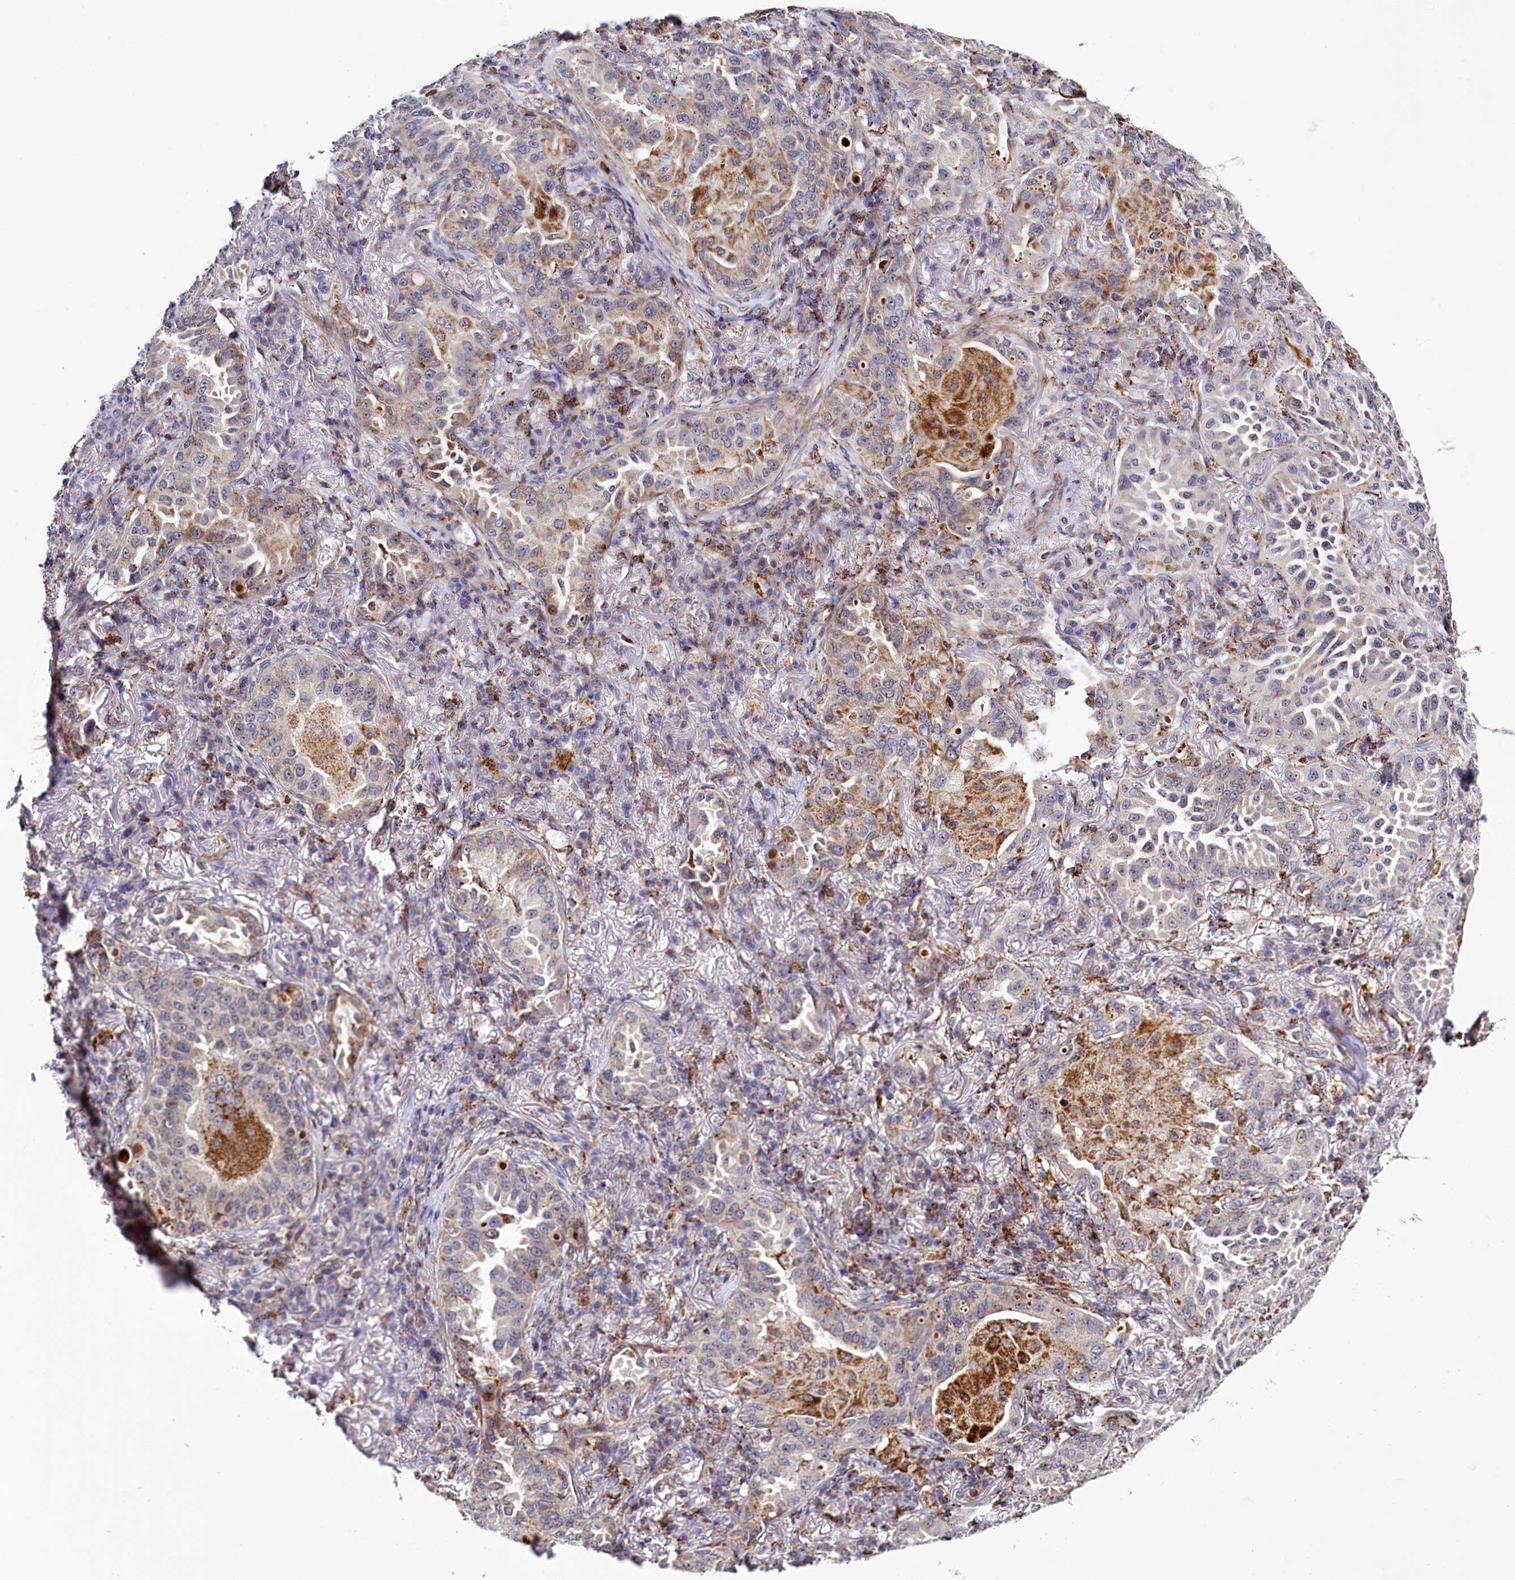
{"staining": {"intensity": "strong", "quantity": "<25%", "location": "cytoplasmic/membranous"}, "tissue": "lung cancer", "cell_type": "Tumor cells", "image_type": "cancer", "snomed": [{"axis": "morphology", "description": "Adenocarcinoma, NOS"}, {"axis": "topography", "description": "Lung"}], "caption": "Protein expression analysis of lung adenocarcinoma exhibits strong cytoplasmic/membranous expression in about <25% of tumor cells. Ihc stains the protein of interest in brown and the nuclei are stained blue.", "gene": "DYNC2H1", "patient": {"sex": "female", "age": 69}}